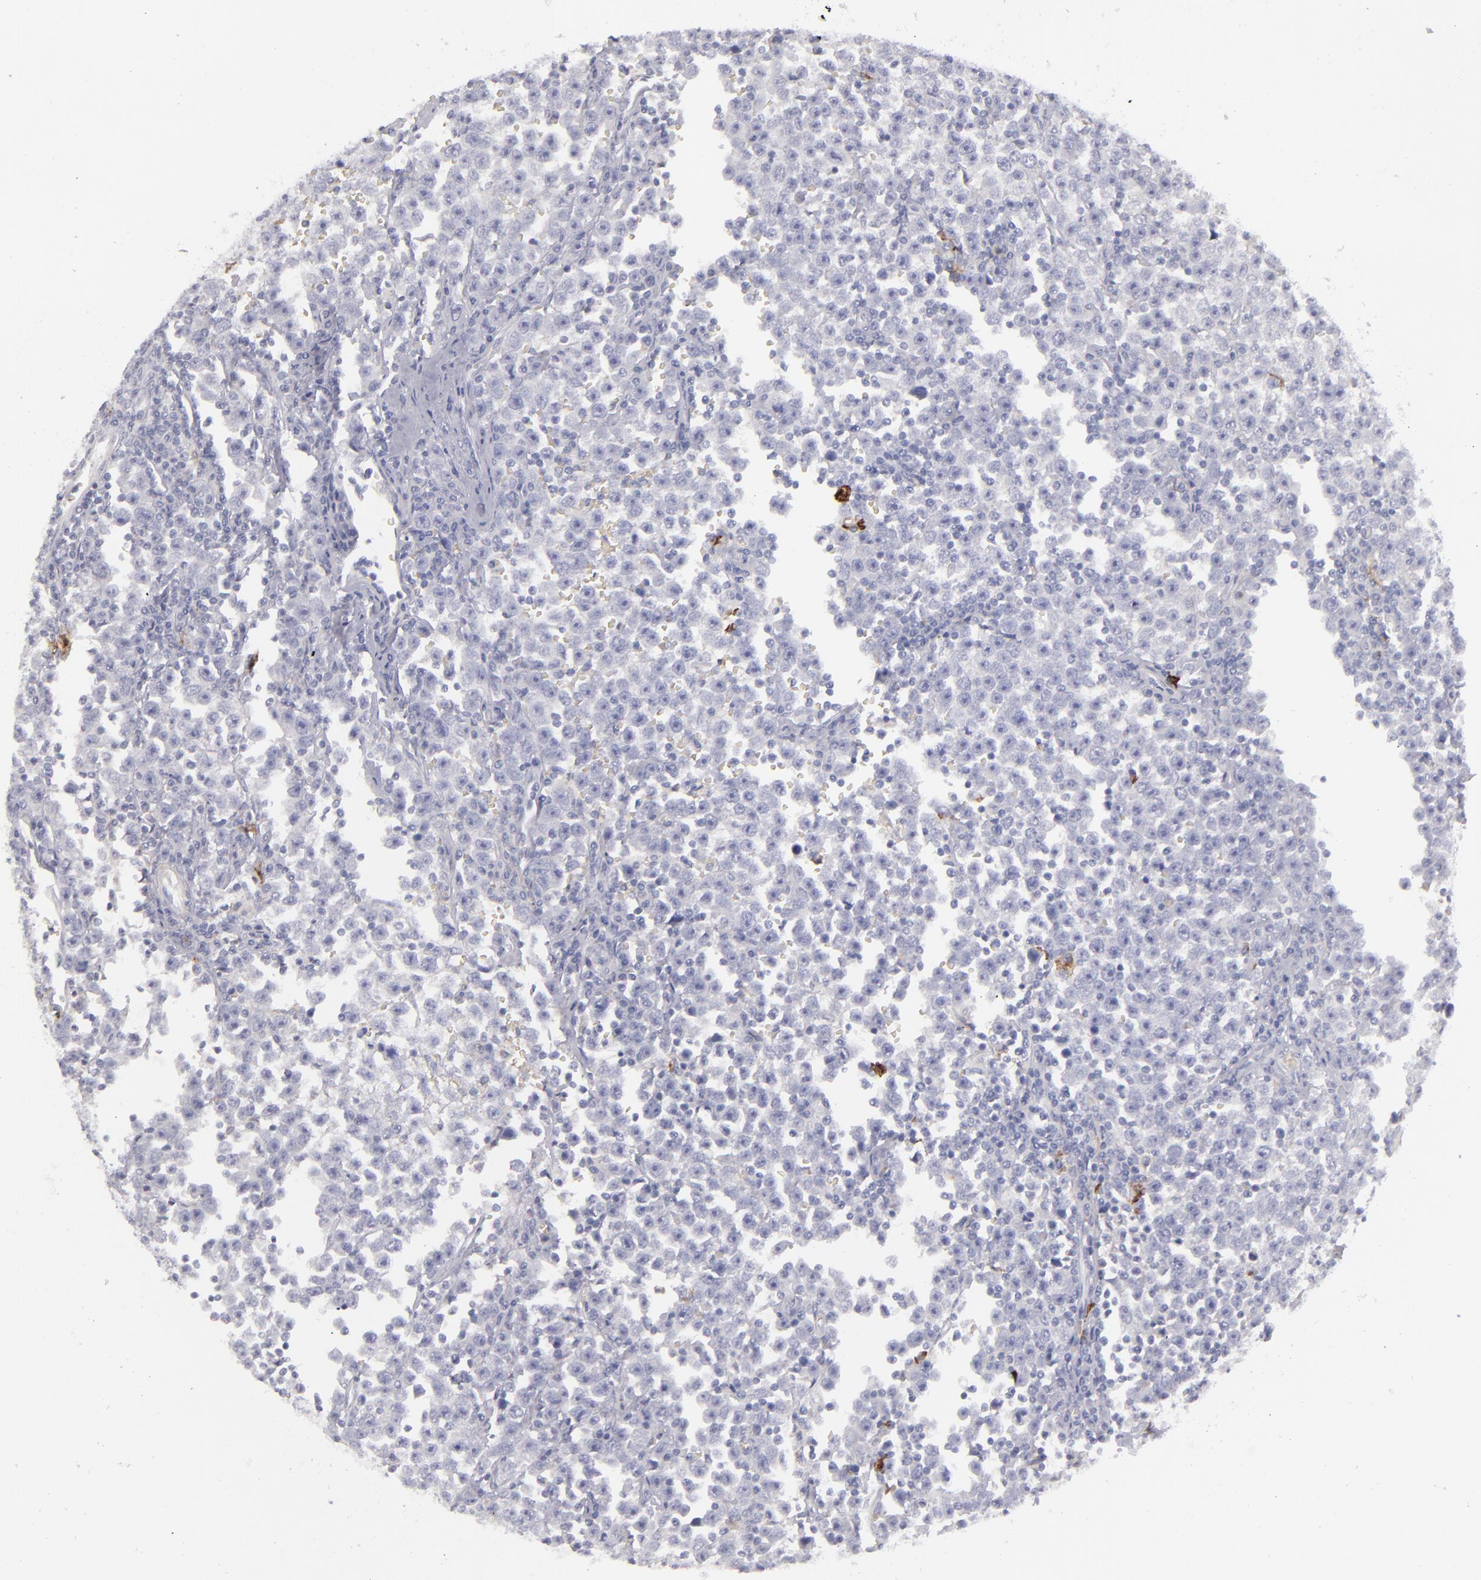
{"staining": {"intensity": "negative", "quantity": "none", "location": "none"}, "tissue": "testis cancer", "cell_type": "Tumor cells", "image_type": "cancer", "snomed": [{"axis": "morphology", "description": "Seminoma, NOS"}, {"axis": "topography", "description": "Testis"}], "caption": "Testis cancer was stained to show a protein in brown. There is no significant expression in tumor cells.", "gene": "ANPEP", "patient": {"sex": "male", "age": 43}}